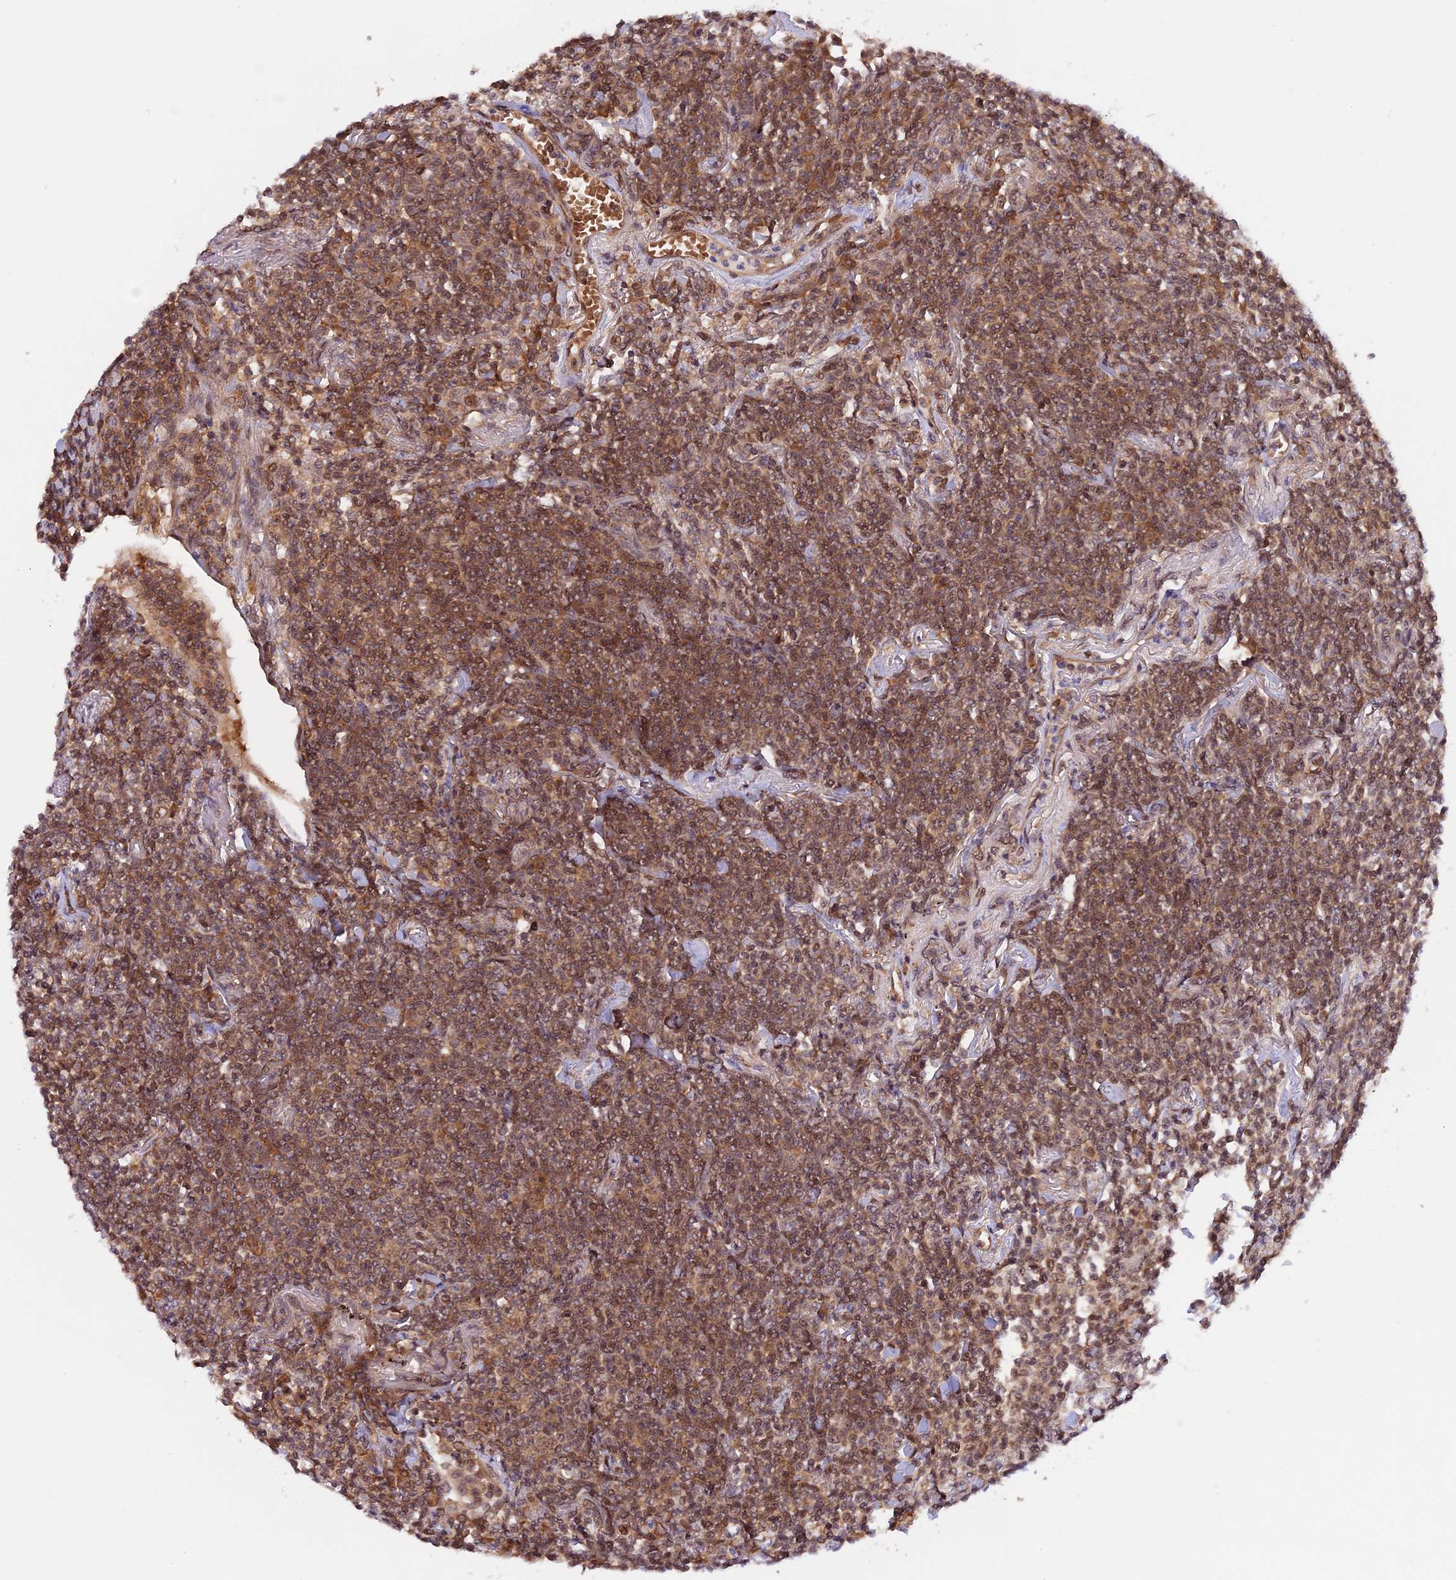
{"staining": {"intensity": "moderate", "quantity": ">75%", "location": "cytoplasmic/membranous,nuclear"}, "tissue": "lymphoma", "cell_type": "Tumor cells", "image_type": "cancer", "snomed": [{"axis": "morphology", "description": "Malignant lymphoma, non-Hodgkin's type, Low grade"}, {"axis": "topography", "description": "Lung"}], "caption": "Lymphoma stained for a protein (brown) displays moderate cytoplasmic/membranous and nuclear positive positivity in about >75% of tumor cells.", "gene": "ZNF428", "patient": {"sex": "female", "age": 71}}